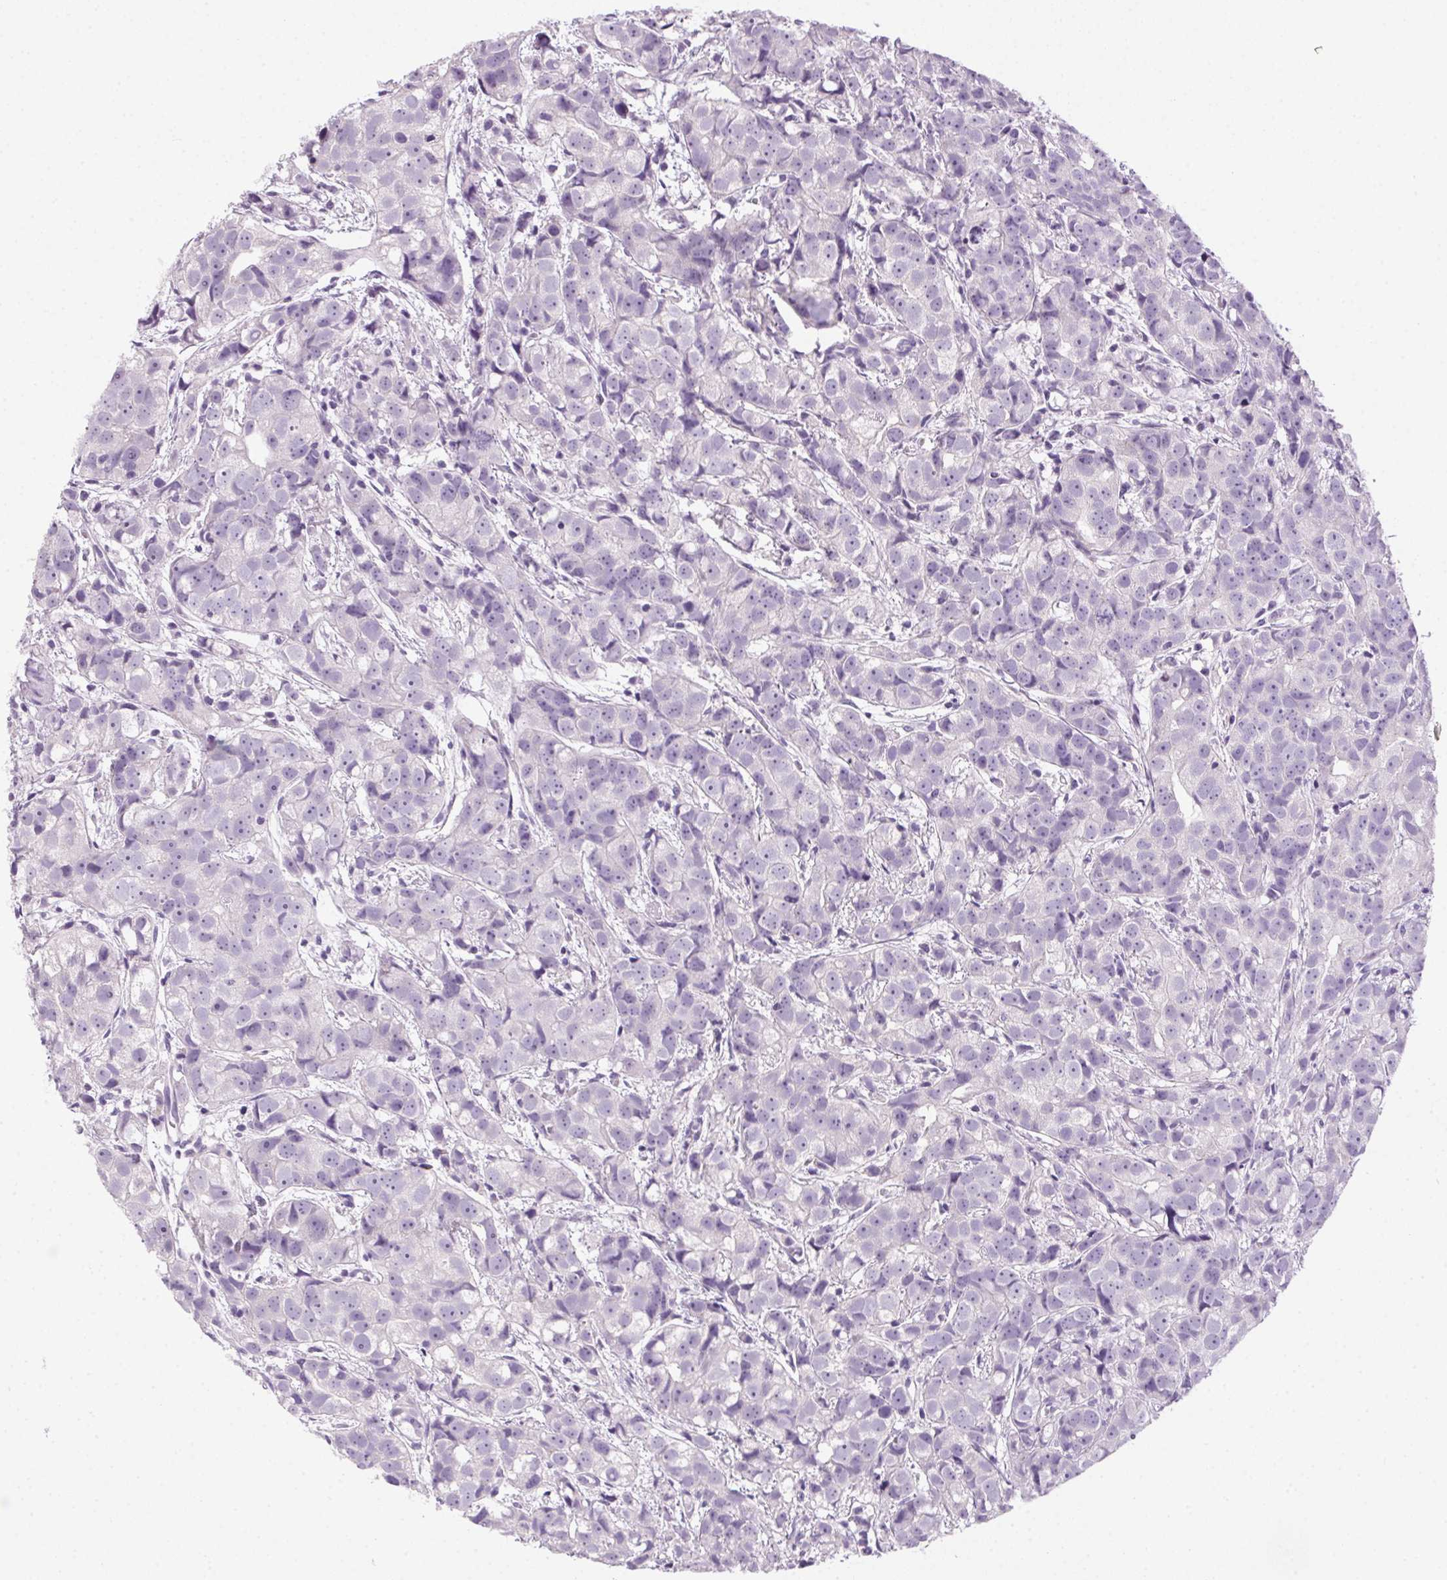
{"staining": {"intensity": "negative", "quantity": "none", "location": "none"}, "tissue": "prostate cancer", "cell_type": "Tumor cells", "image_type": "cancer", "snomed": [{"axis": "morphology", "description": "Adenocarcinoma, High grade"}, {"axis": "topography", "description": "Prostate"}], "caption": "Immunohistochemical staining of prostate adenocarcinoma (high-grade) shows no significant expression in tumor cells.", "gene": "POPDC2", "patient": {"sex": "male", "age": 68}}